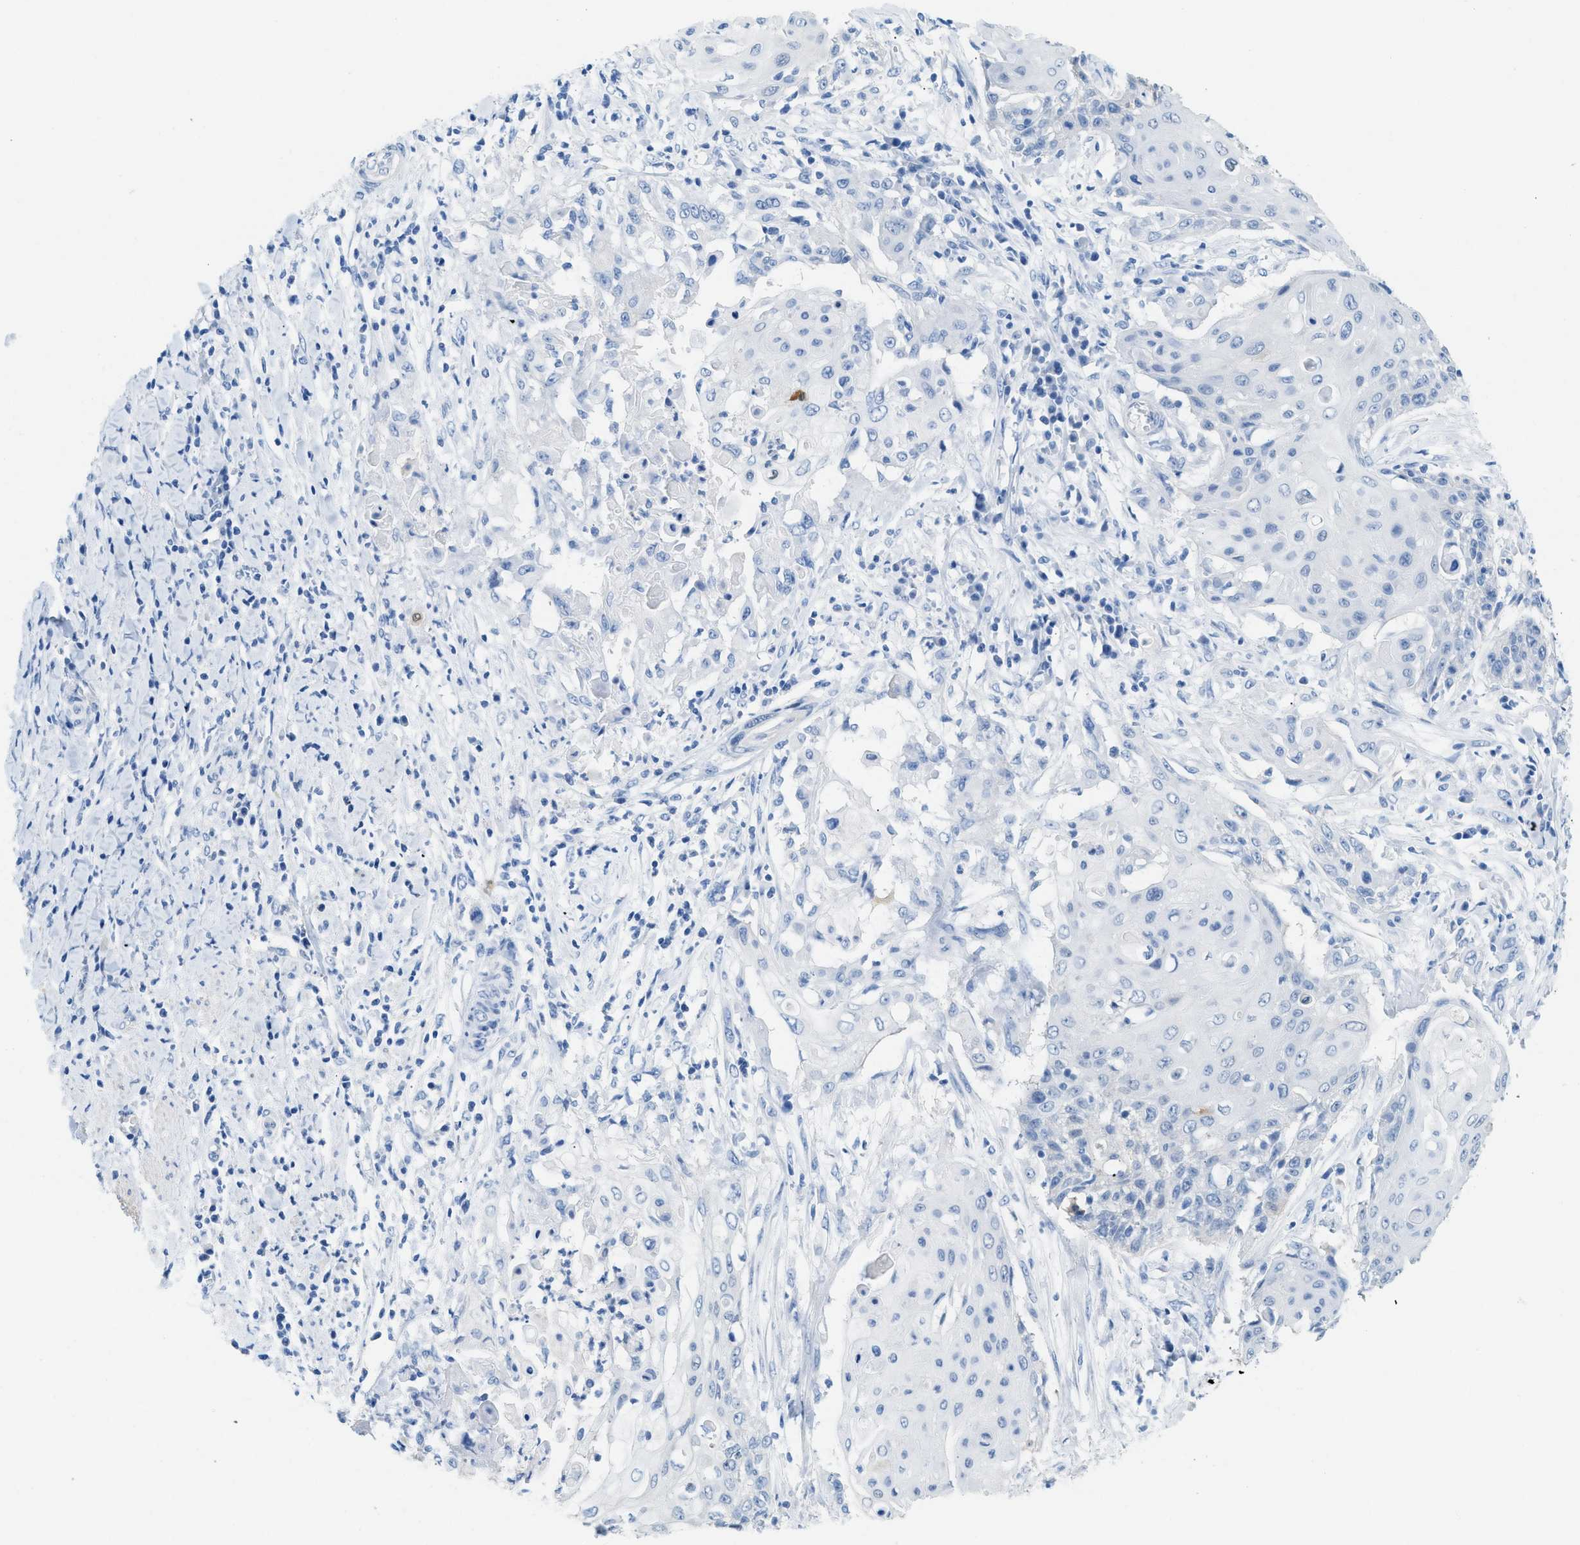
{"staining": {"intensity": "negative", "quantity": "none", "location": "none"}, "tissue": "cervical cancer", "cell_type": "Tumor cells", "image_type": "cancer", "snomed": [{"axis": "morphology", "description": "Squamous cell carcinoma, NOS"}, {"axis": "topography", "description": "Cervix"}], "caption": "A photomicrograph of human squamous cell carcinoma (cervical) is negative for staining in tumor cells. Brightfield microscopy of immunohistochemistry stained with DAB (brown) and hematoxylin (blue), captured at high magnification.", "gene": "SPAM1", "patient": {"sex": "female", "age": 39}}